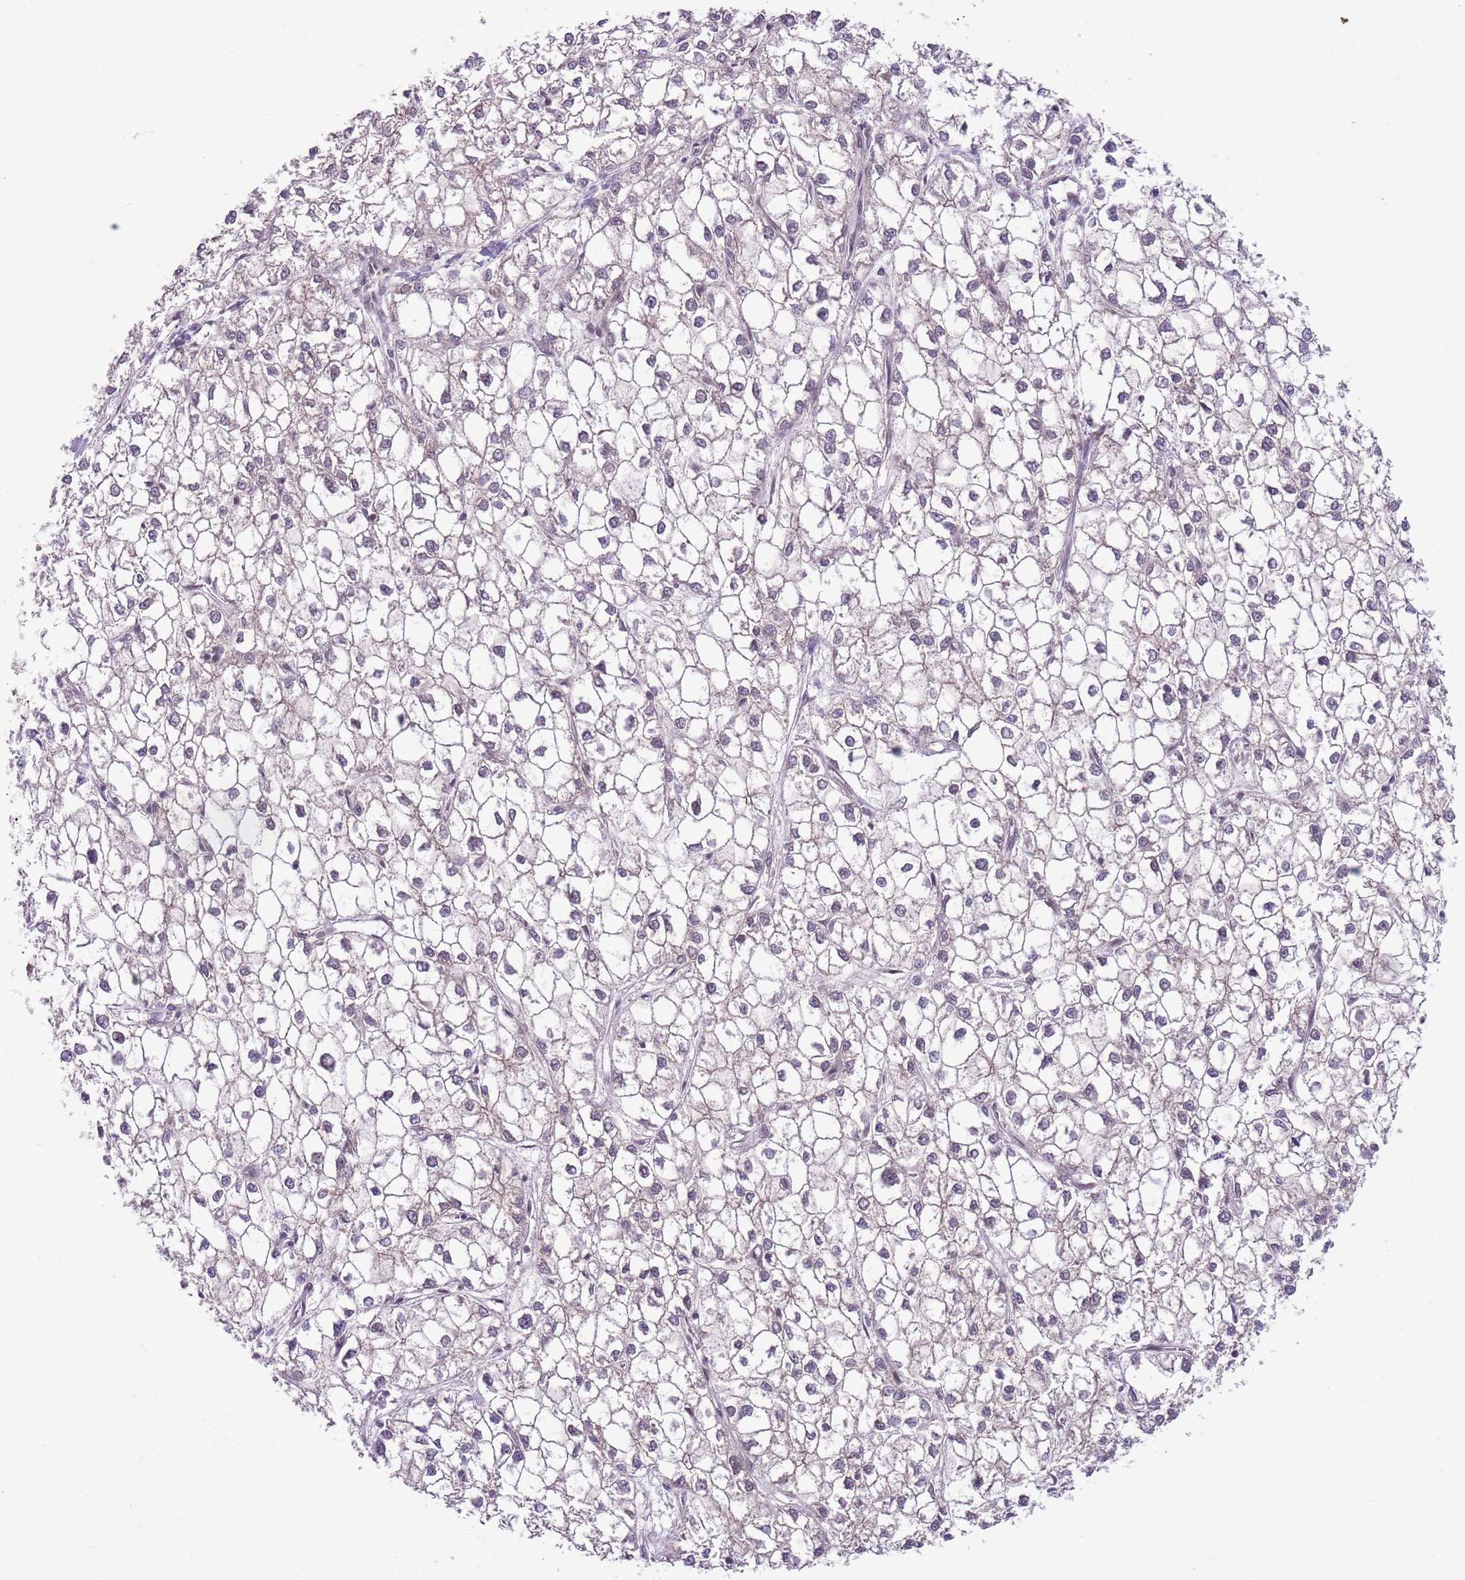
{"staining": {"intensity": "negative", "quantity": "none", "location": "none"}, "tissue": "liver cancer", "cell_type": "Tumor cells", "image_type": "cancer", "snomed": [{"axis": "morphology", "description": "Carcinoma, Hepatocellular, NOS"}, {"axis": "topography", "description": "Liver"}], "caption": "Tumor cells show no significant protein expression in hepatocellular carcinoma (liver).", "gene": "TM2D1", "patient": {"sex": "female", "age": 43}}